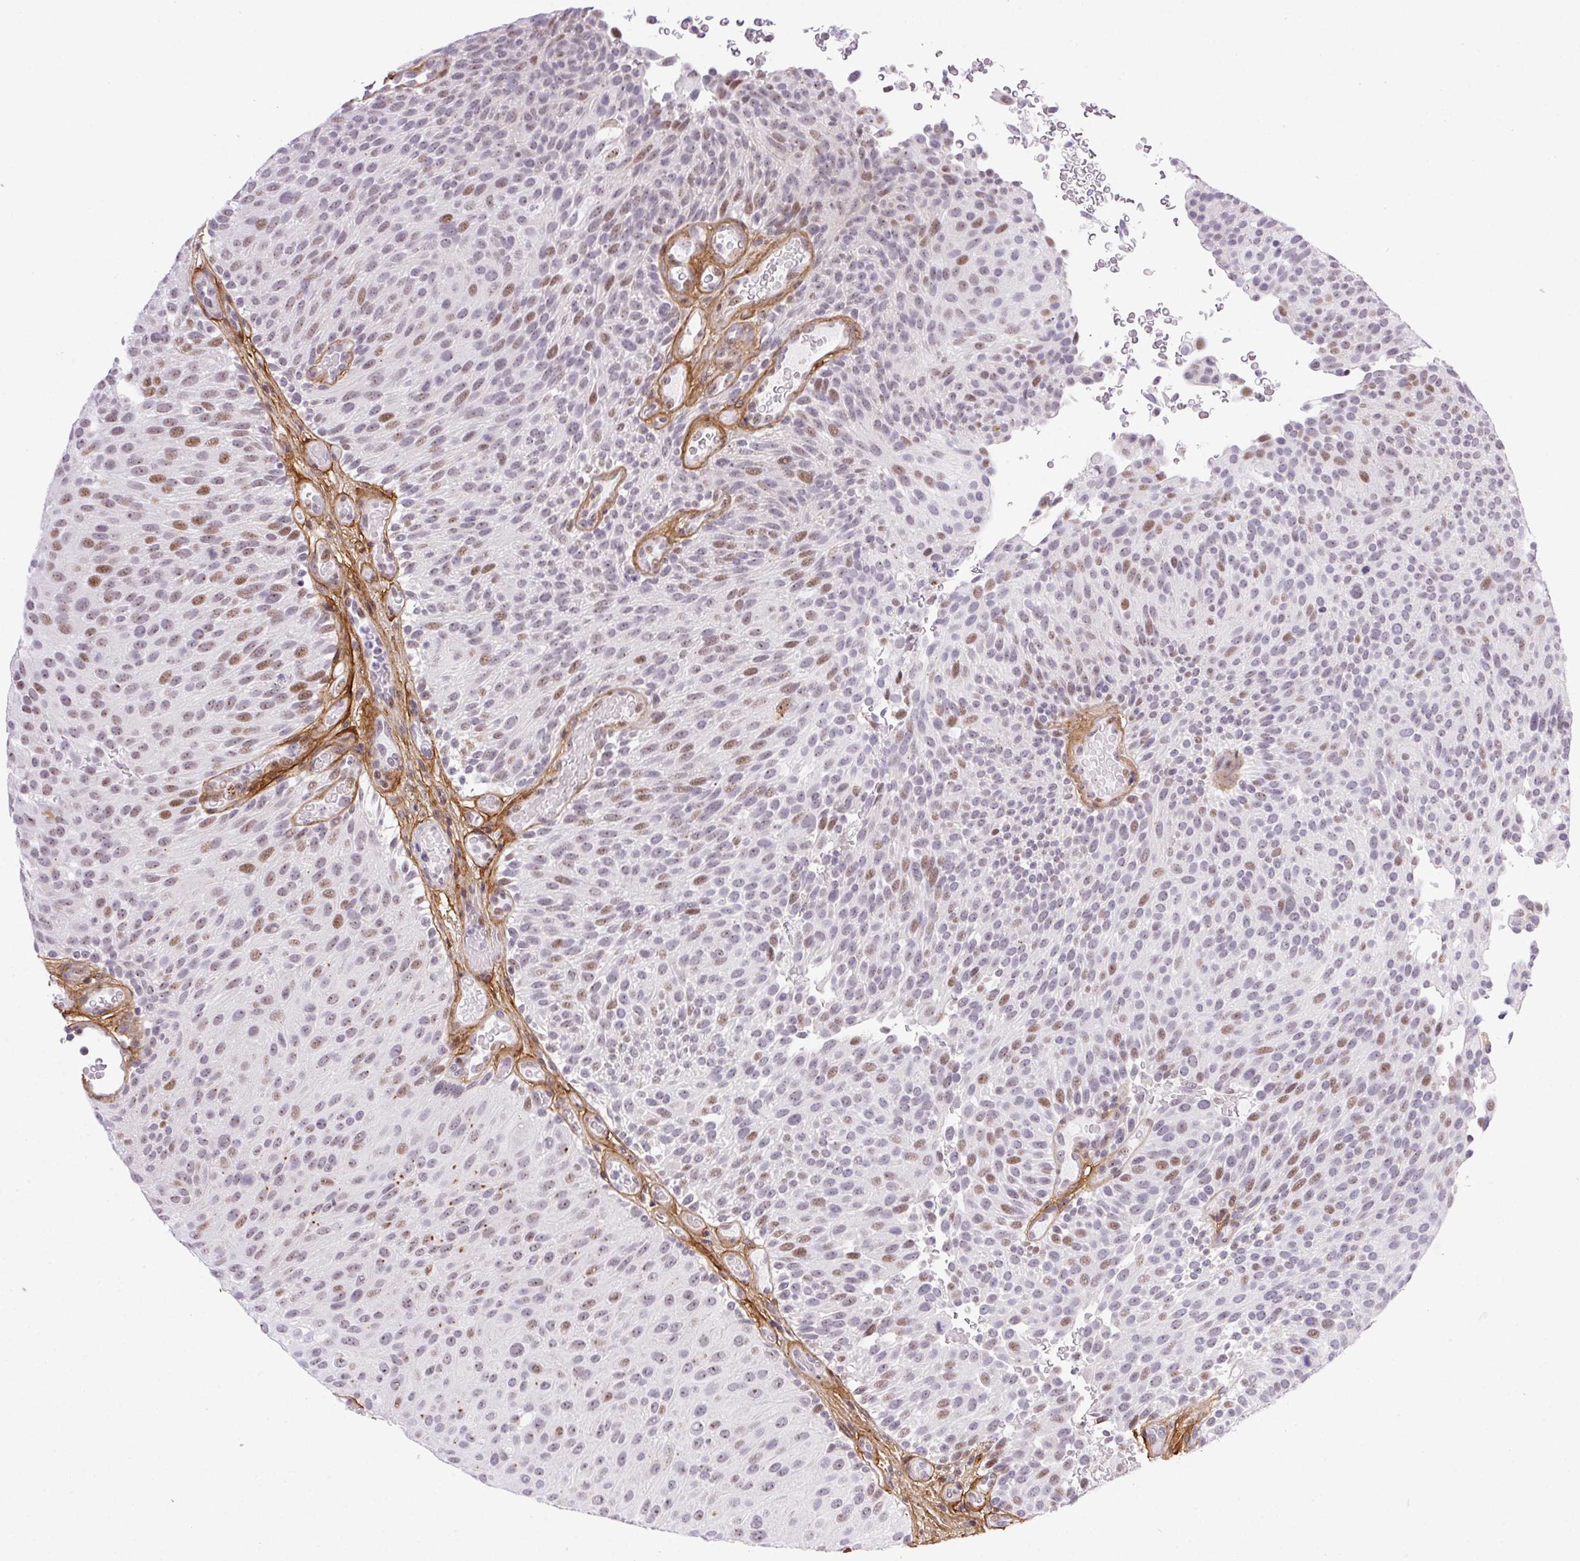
{"staining": {"intensity": "moderate", "quantity": "25%-75%", "location": "nuclear"}, "tissue": "urothelial cancer", "cell_type": "Tumor cells", "image_type": "cancer", "snomed": [{"axis": "morphology", "description": "Urothelial carcinoma, Low grade"}, {"axis": "topography", "description": "Urinary bladder"}], "caption": "Urothelial cancer stained with a brown dye shows moderate nuclear positive expression in approximately 25%-75% of tumor cells.", "gene": "PDZD2", "patient": {"sex": "male", "age": 78}}